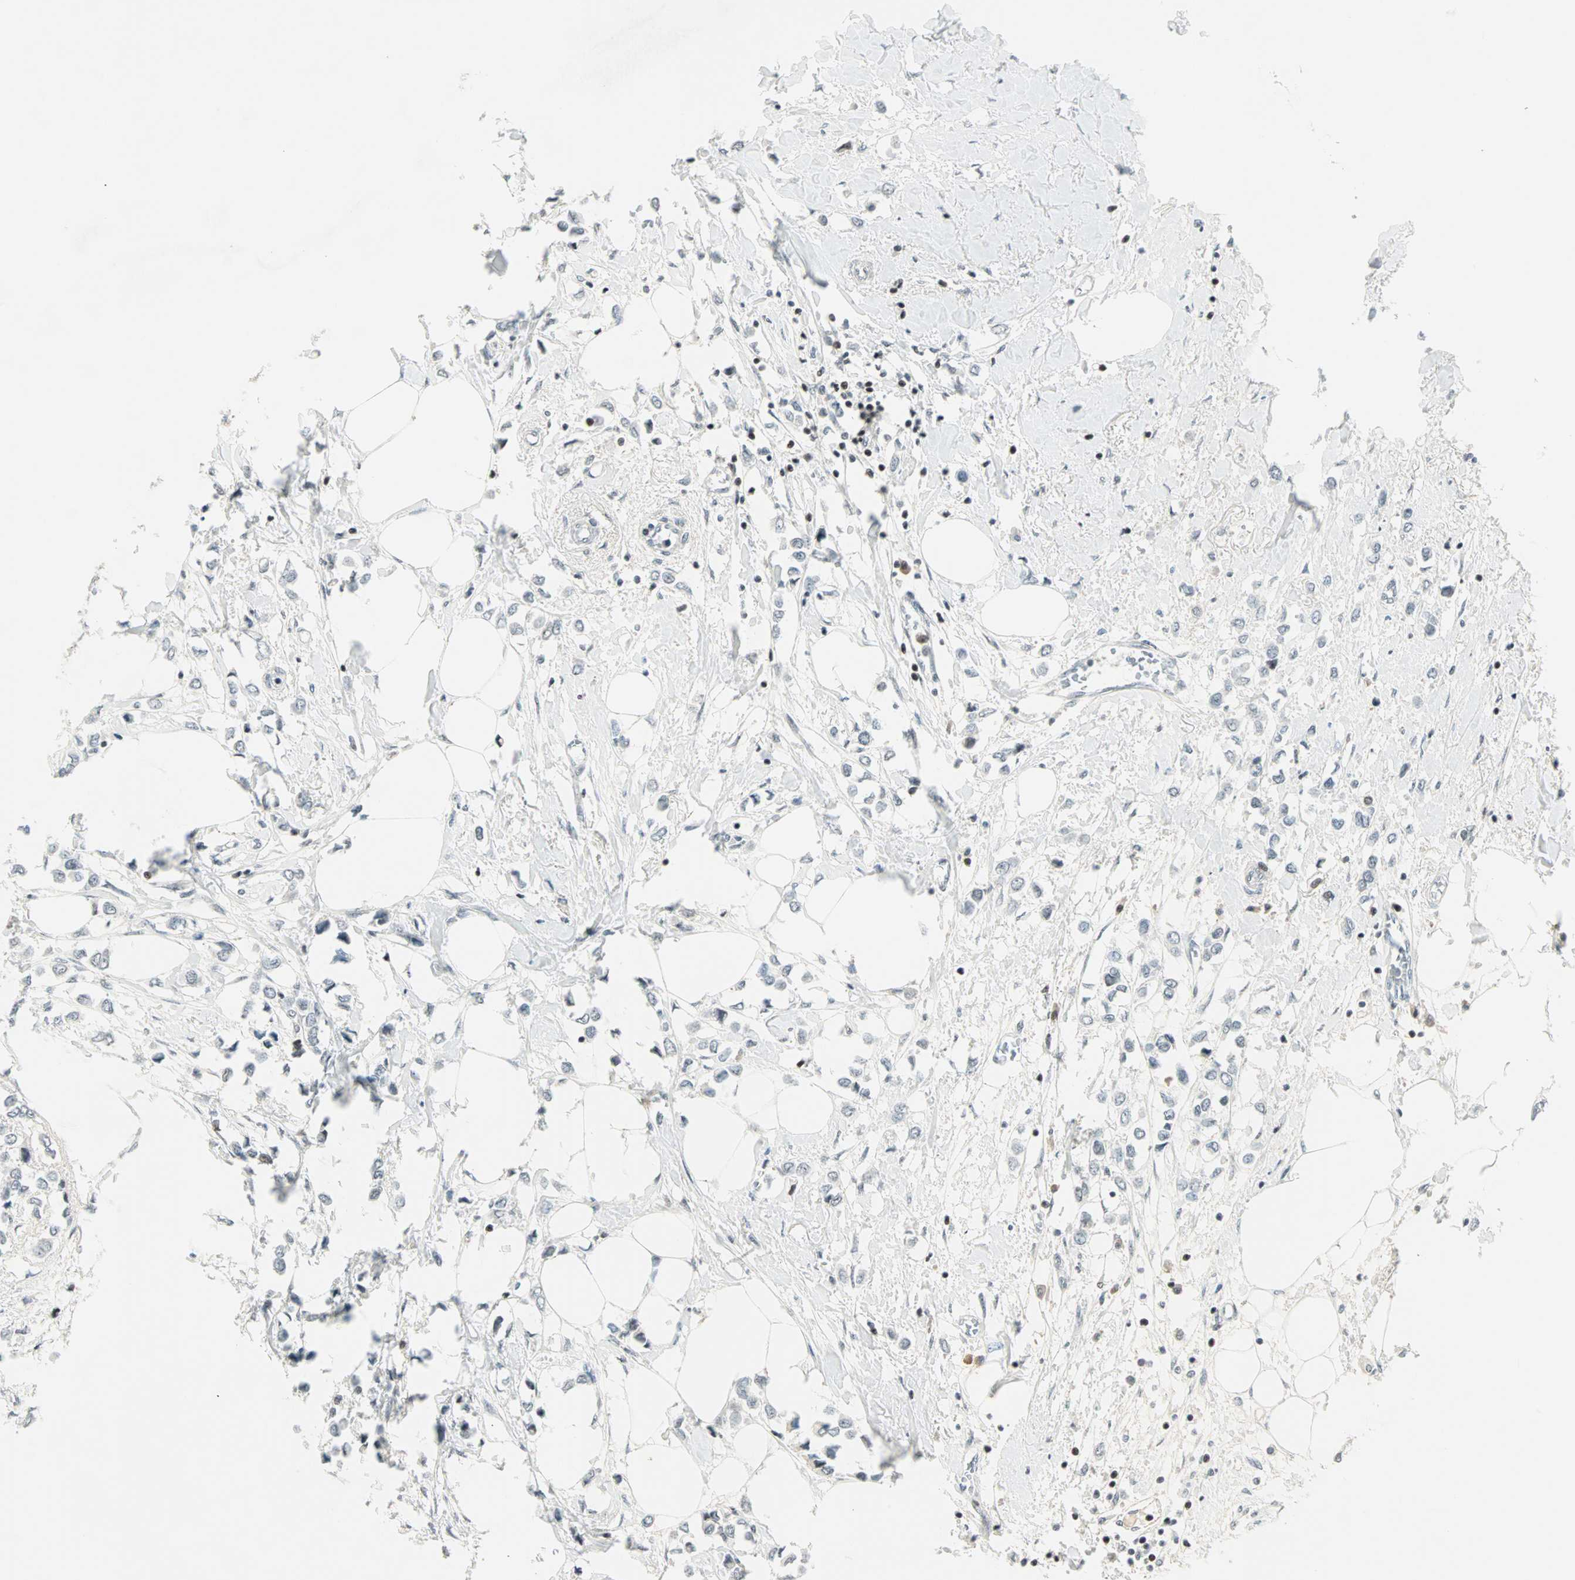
{"staining": {"intensity": "negative", "quantity": "none", "location": "none"}, "tissue": "breast cancer", "cell_type": "Tumor cells", "image_type": "cancer", "snomed": [{"axis": "morphology", "description": "Lobular carcinoma"}, {"axis": "topography", "description": "Breast"}], "caption": "IHC histopathology image of breast lobular carcinoma stained for a protein (brown), which demonstrates no expression in tumor cells. (DAB immunohistochemistry (IHC) with hematoxylin counter stain).", "gene": "SIN3A", "patient": {"sex": "female", "age": 51}}